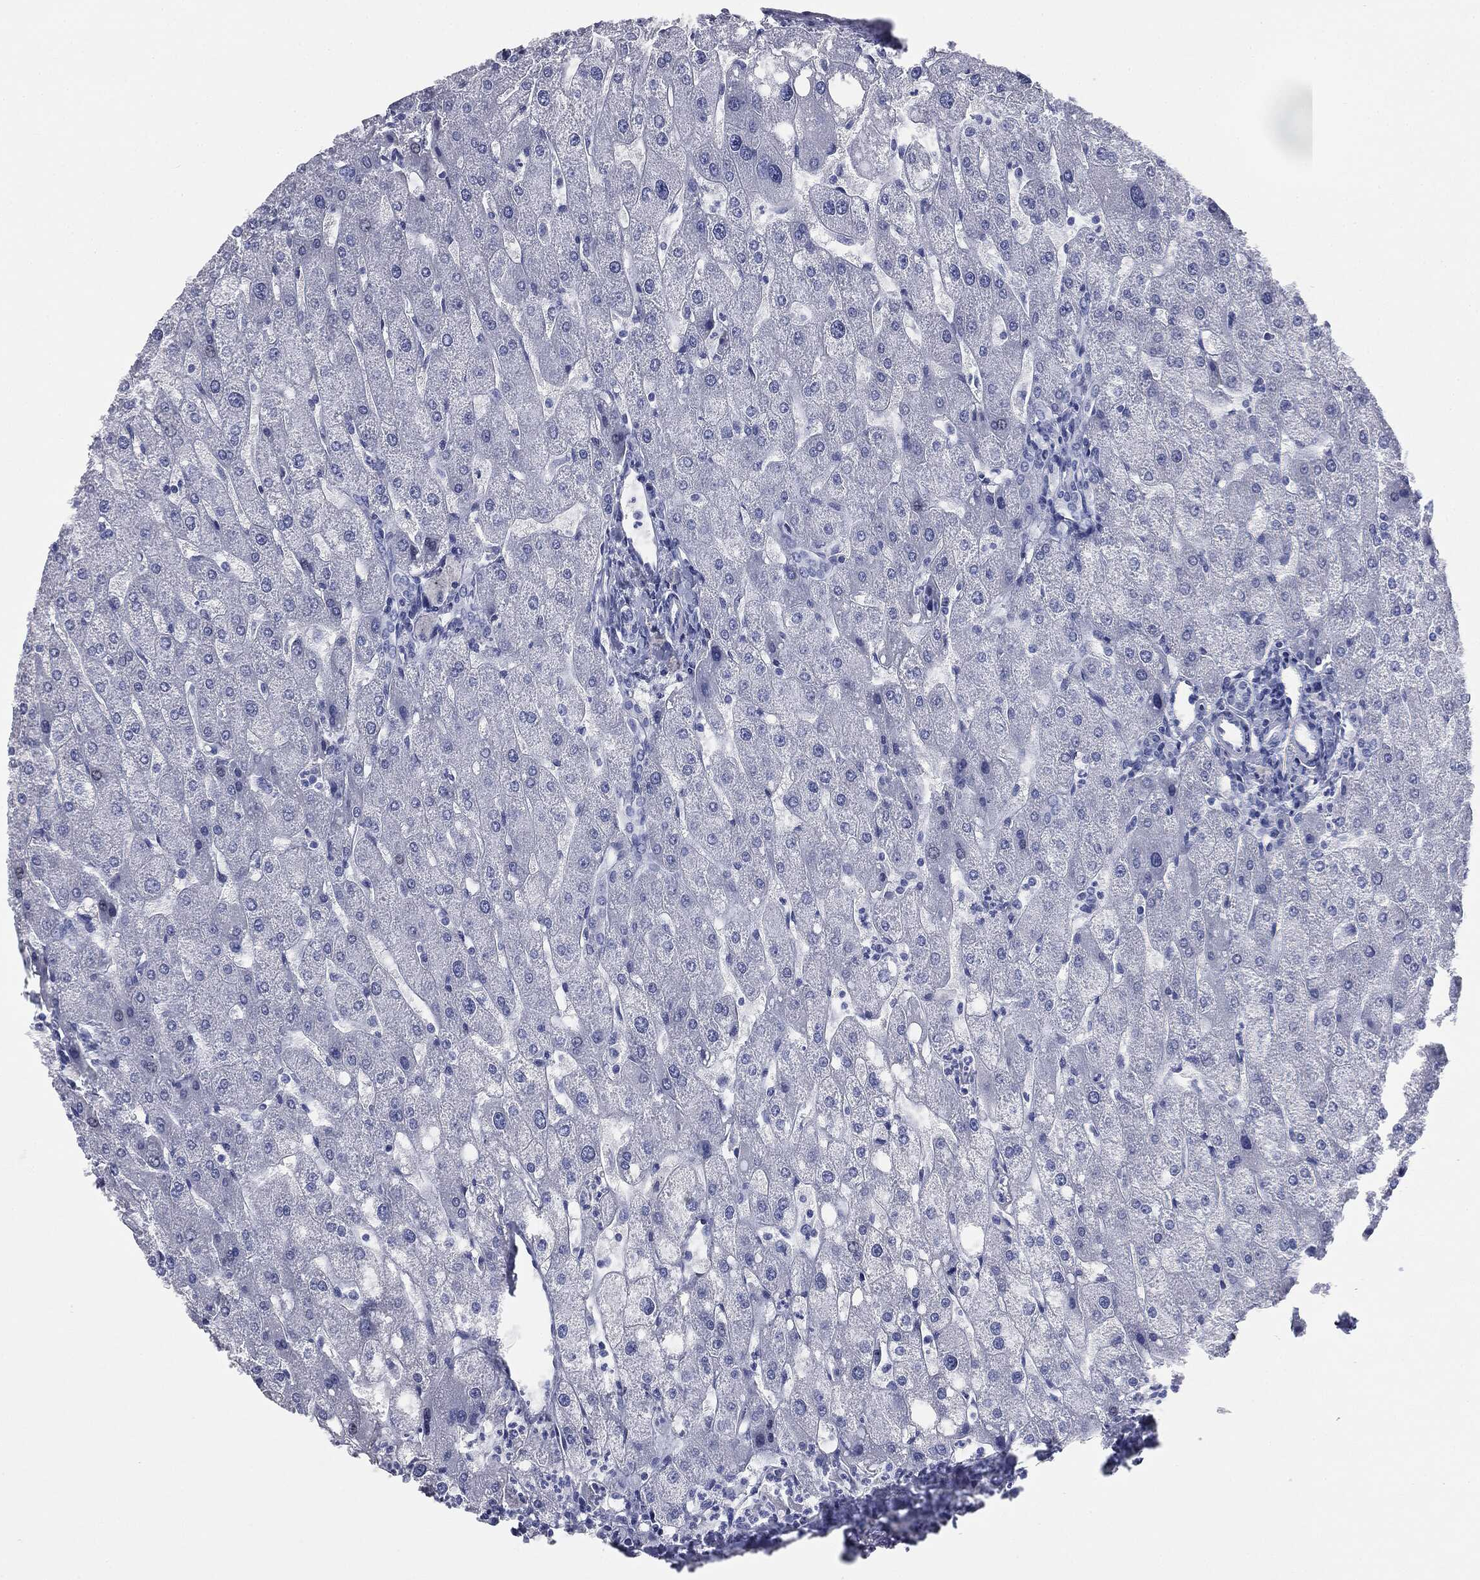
{"staining": {"intensity": "negative", "quantity": "none", "location": "none"}, "tissue": "liver", "cell_type": "Cholangiocytes", "image_type": "normal", "snomed": [{"axis": "morphology", "description": "Normal tissue, NOS"}, {"axis": "topography", "description": "Liver"}], "caption": "Immunohistochemistry (IHC) micrograph of benign human liver stained for a protein (brown), which reveals no expression in cholangiocytes. Brightfield microscopy of immunohistochemistry stained with DAB (3,3'-diaminobenzidine) (brown) and hematoxylin (blue), captured at high magnification.", "gene": "ATP2A1", "patient": {"sex": "male", "age": 67}}